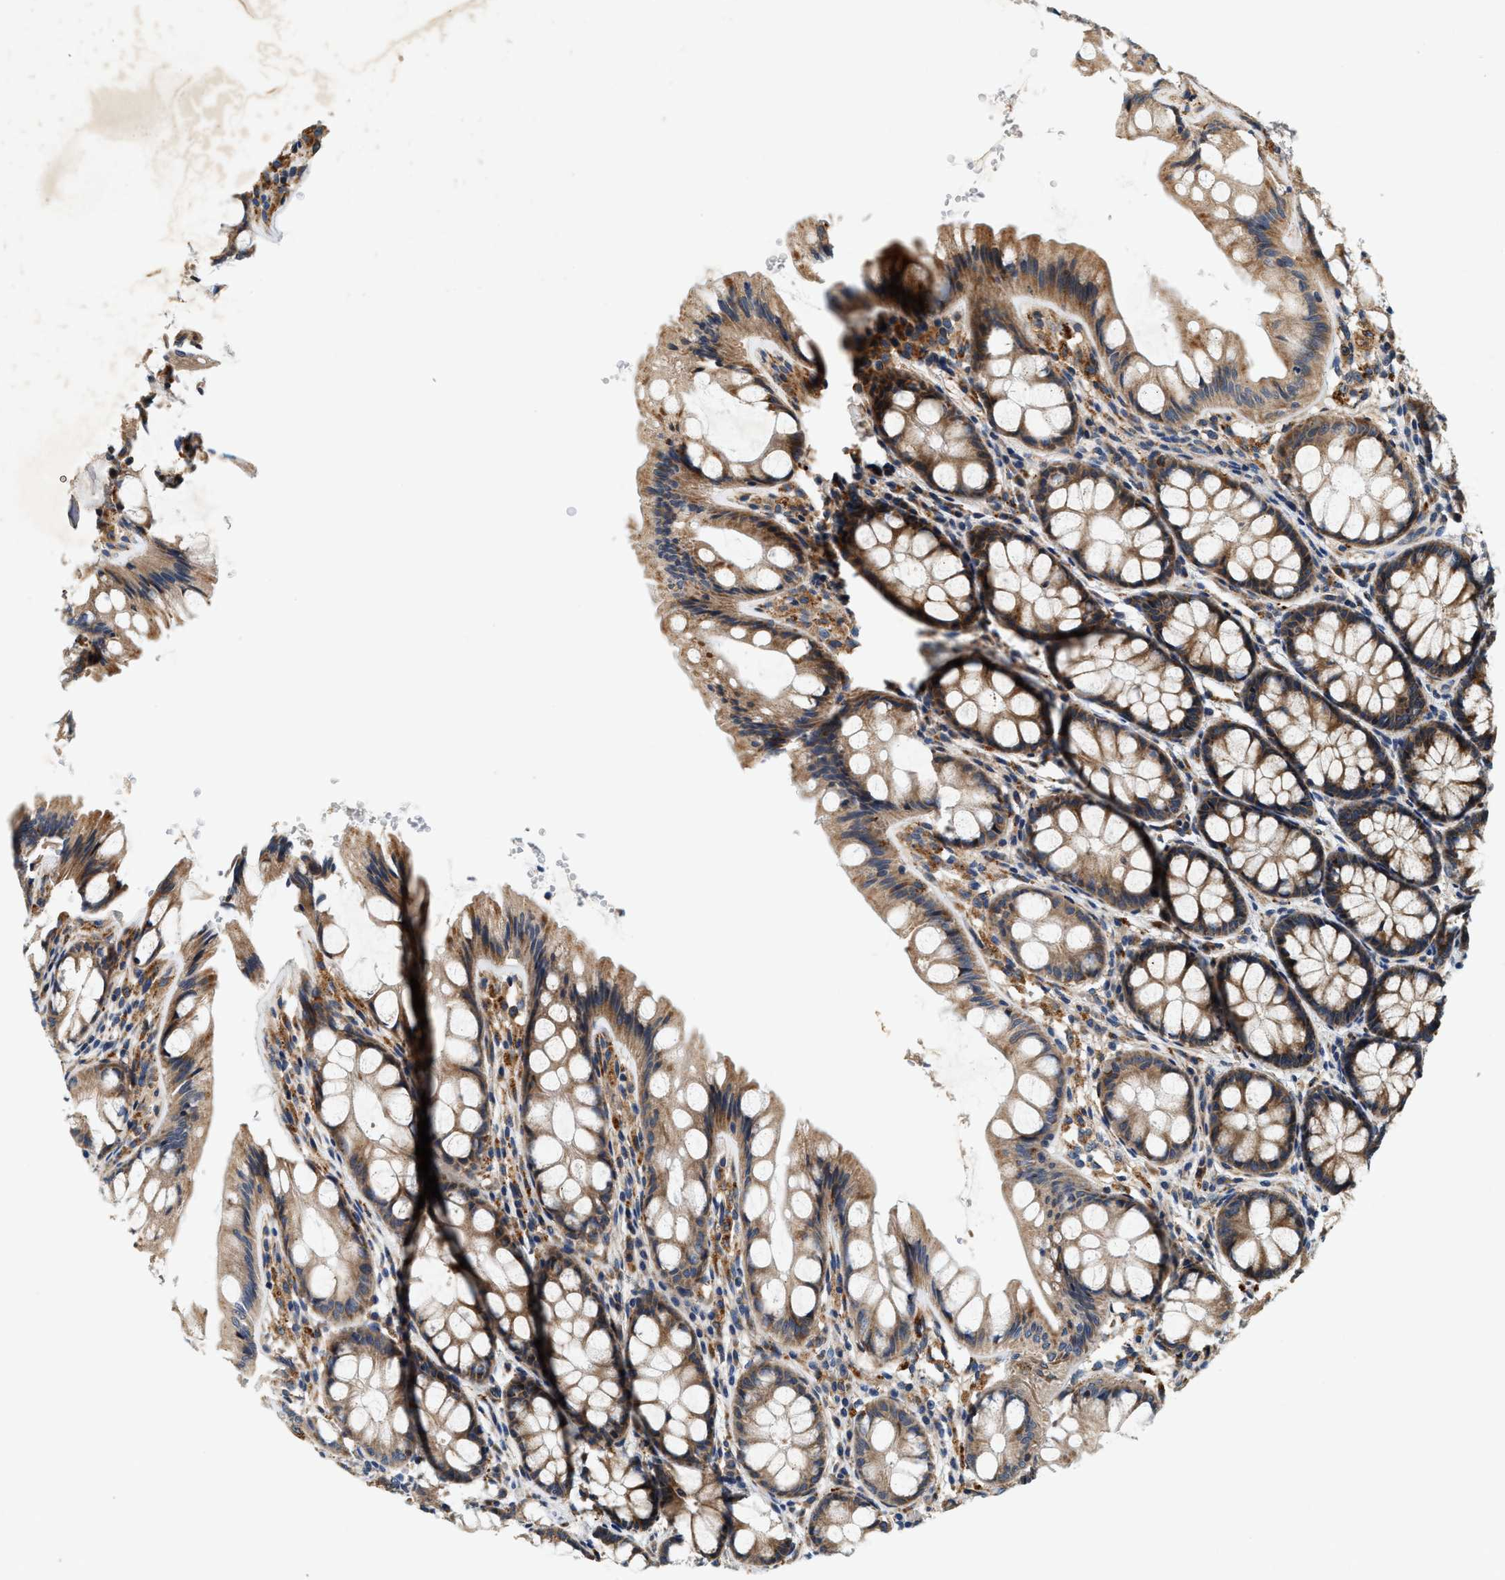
{"staining": {"intensity": "moderate", "quantity": ">75%", "location": "cytoplasmic/membranous"}, "tissue": "colon", "cell_type": "Endothelial cells", "image_type": "normal", "snomed": [{"axis": "morphology", "description": "Normal tissue, NOS"}, {"axis": "topography", "description": "Colon"}], "caption": "Benign colon demonstrates moderate cytoplasmic/membranous staining in approximately >75% of endothelial cells, visualized by immunohistochemistry. The staining was performed using DAB, with brown indicating positive protein expression. Nuclei are stained blue with hematoxylin.", "gene": "DUSP10", "patient": {"sex": "male", "age": 47}}